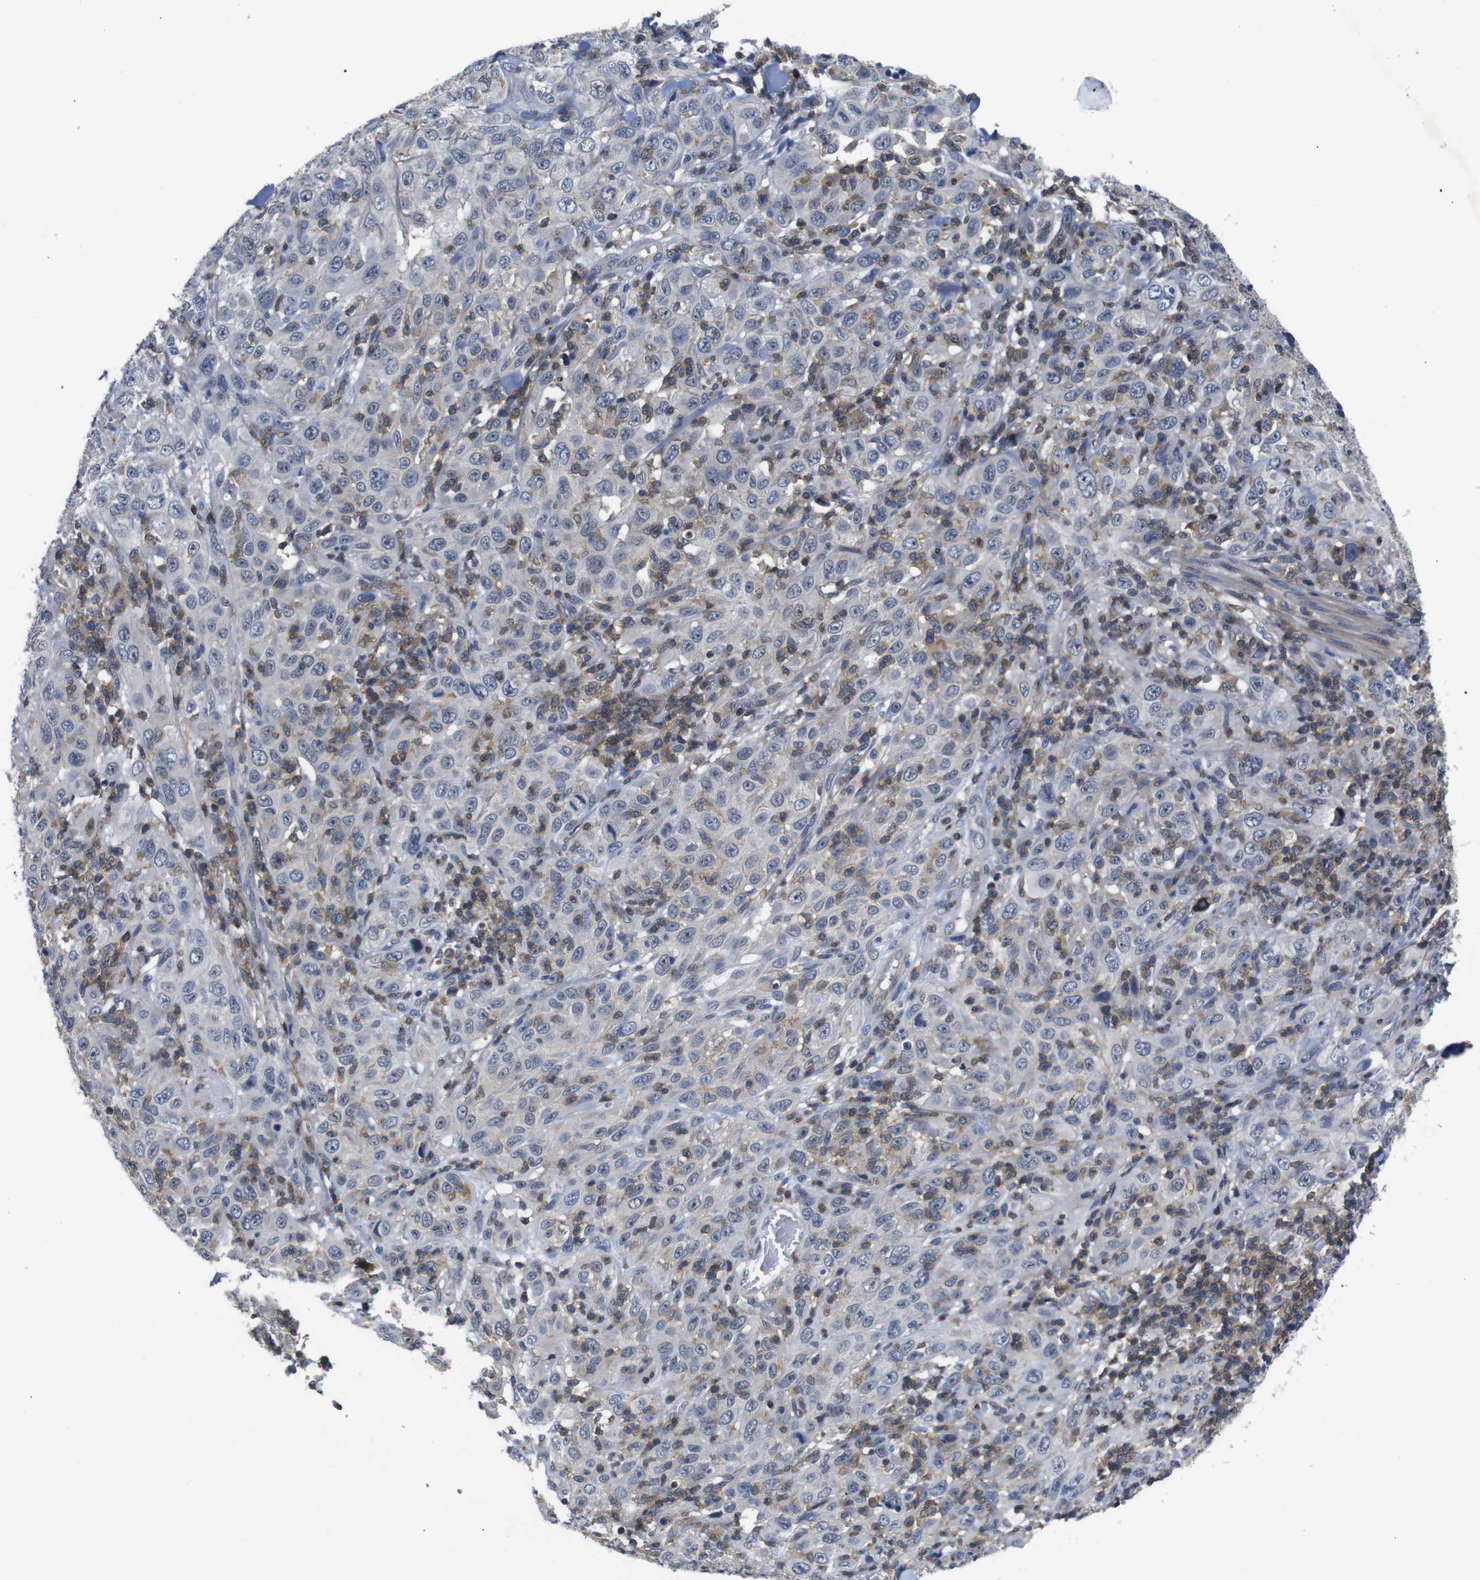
{"staining": {"intensity": "weak", "quantity": "<25%", "location": "cytoplasmic/membranous"}, "tissue": "skin cancer", "cell_type": "Tumor cells", "image_type": "cancer", "snomed": [{"axis": "morphology", "description": "Squamous cell carcinoma, NOS"}, {"axis": "topography", "description": "Skin"}], "caption": "Photomicrograph shows no significant protein positivity in tumor cells of skin squamous cell carcinoma.", "gene": "BRWD3", "patient": {"sex": "female", "age": 88}}